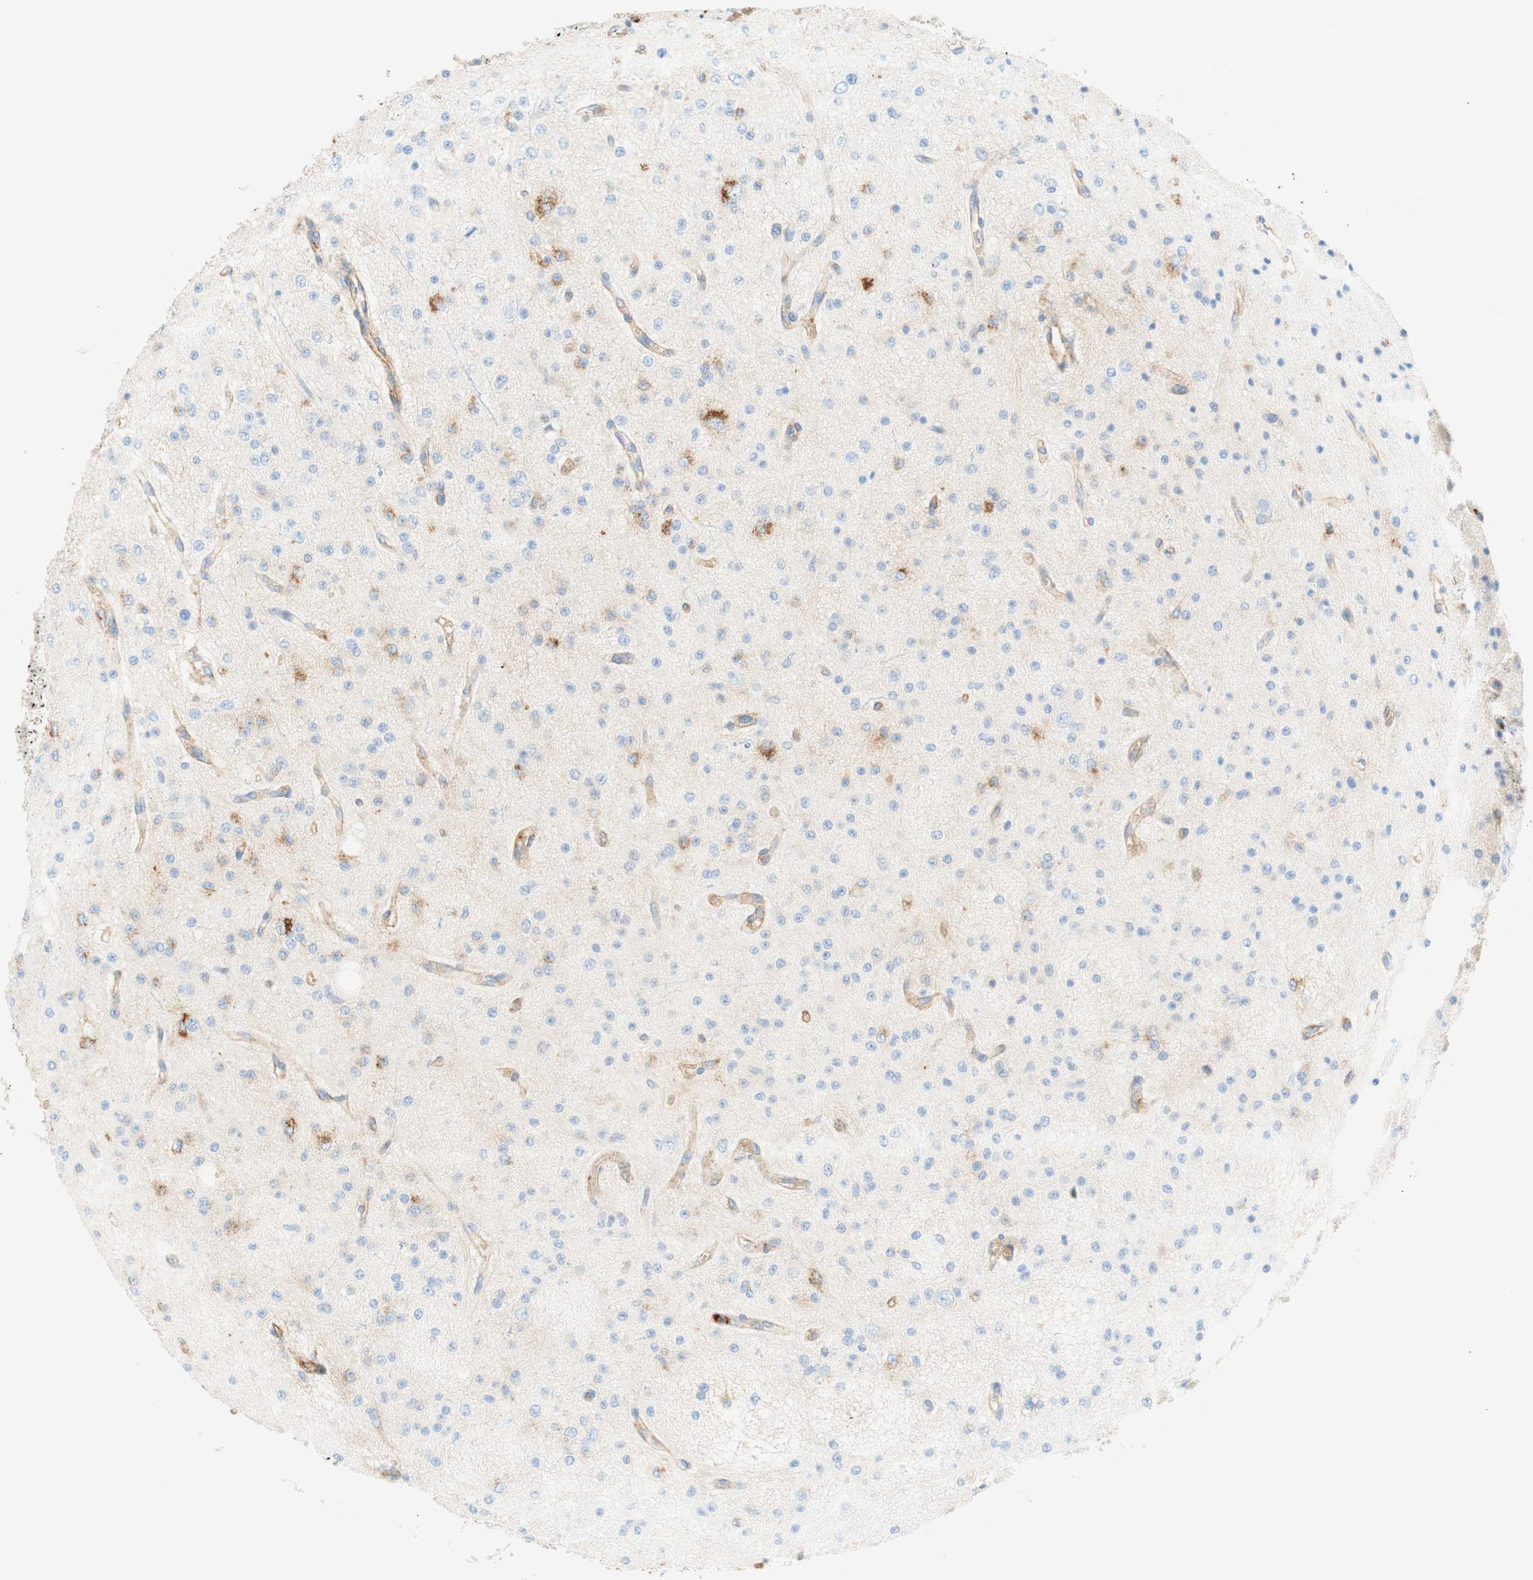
{"staining": {"intensity": "negative", "quantity": "none", "location": "none"}, "tissue": "glioma", "cell_type": "Tumor cells", "image_type": "cancer", "snomed": [{"axis": "morphology", "description": "Glioma, malignant, Low grade"}, {"axis": "topography", "description": "Brain"}], "caption": "Immunohistochemistry image of malignant low-grade glioma stained for a protein (brown), which displays no positivity in tumor cells.", "gene": "STOM", "patient": {"sex": "male", "age": 38}}